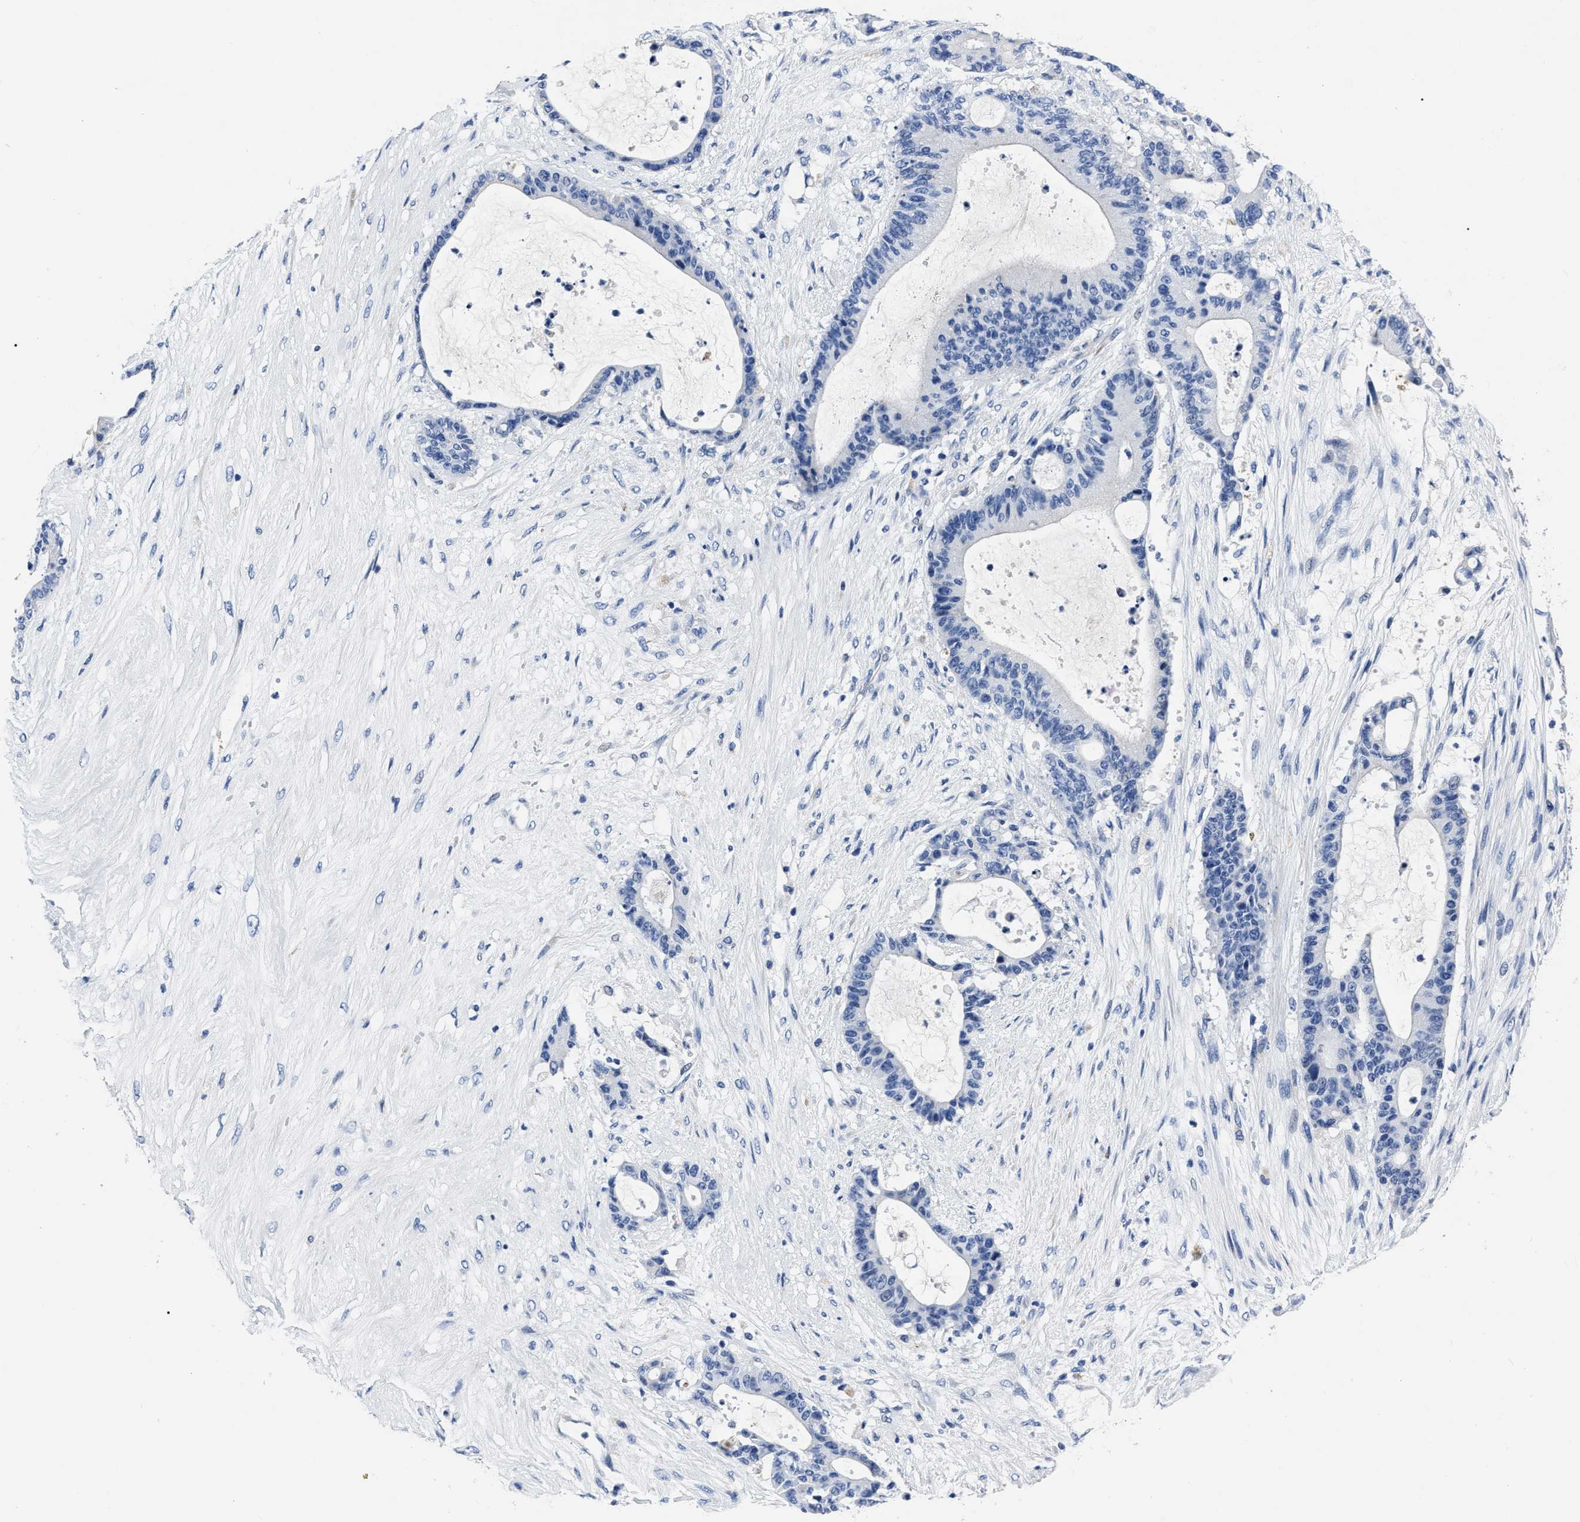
{"staining": {"intensity": "negative", "quantity": "none", "location": "none"}, "tissue": "liver cancer", "cell_type": "Tumor cells", "image_type": "cancer", "snomed": [{"axis": "morphology", "description": "Cholangiocarcinoma"}, {"axis": "topography", "description": "Liver"}], "caption": "Tumor cells show no significant expression in liver cholangiocarcinoma.", "gene": "MOV10L1", "patient": {"sex": "female", "age": 73}}